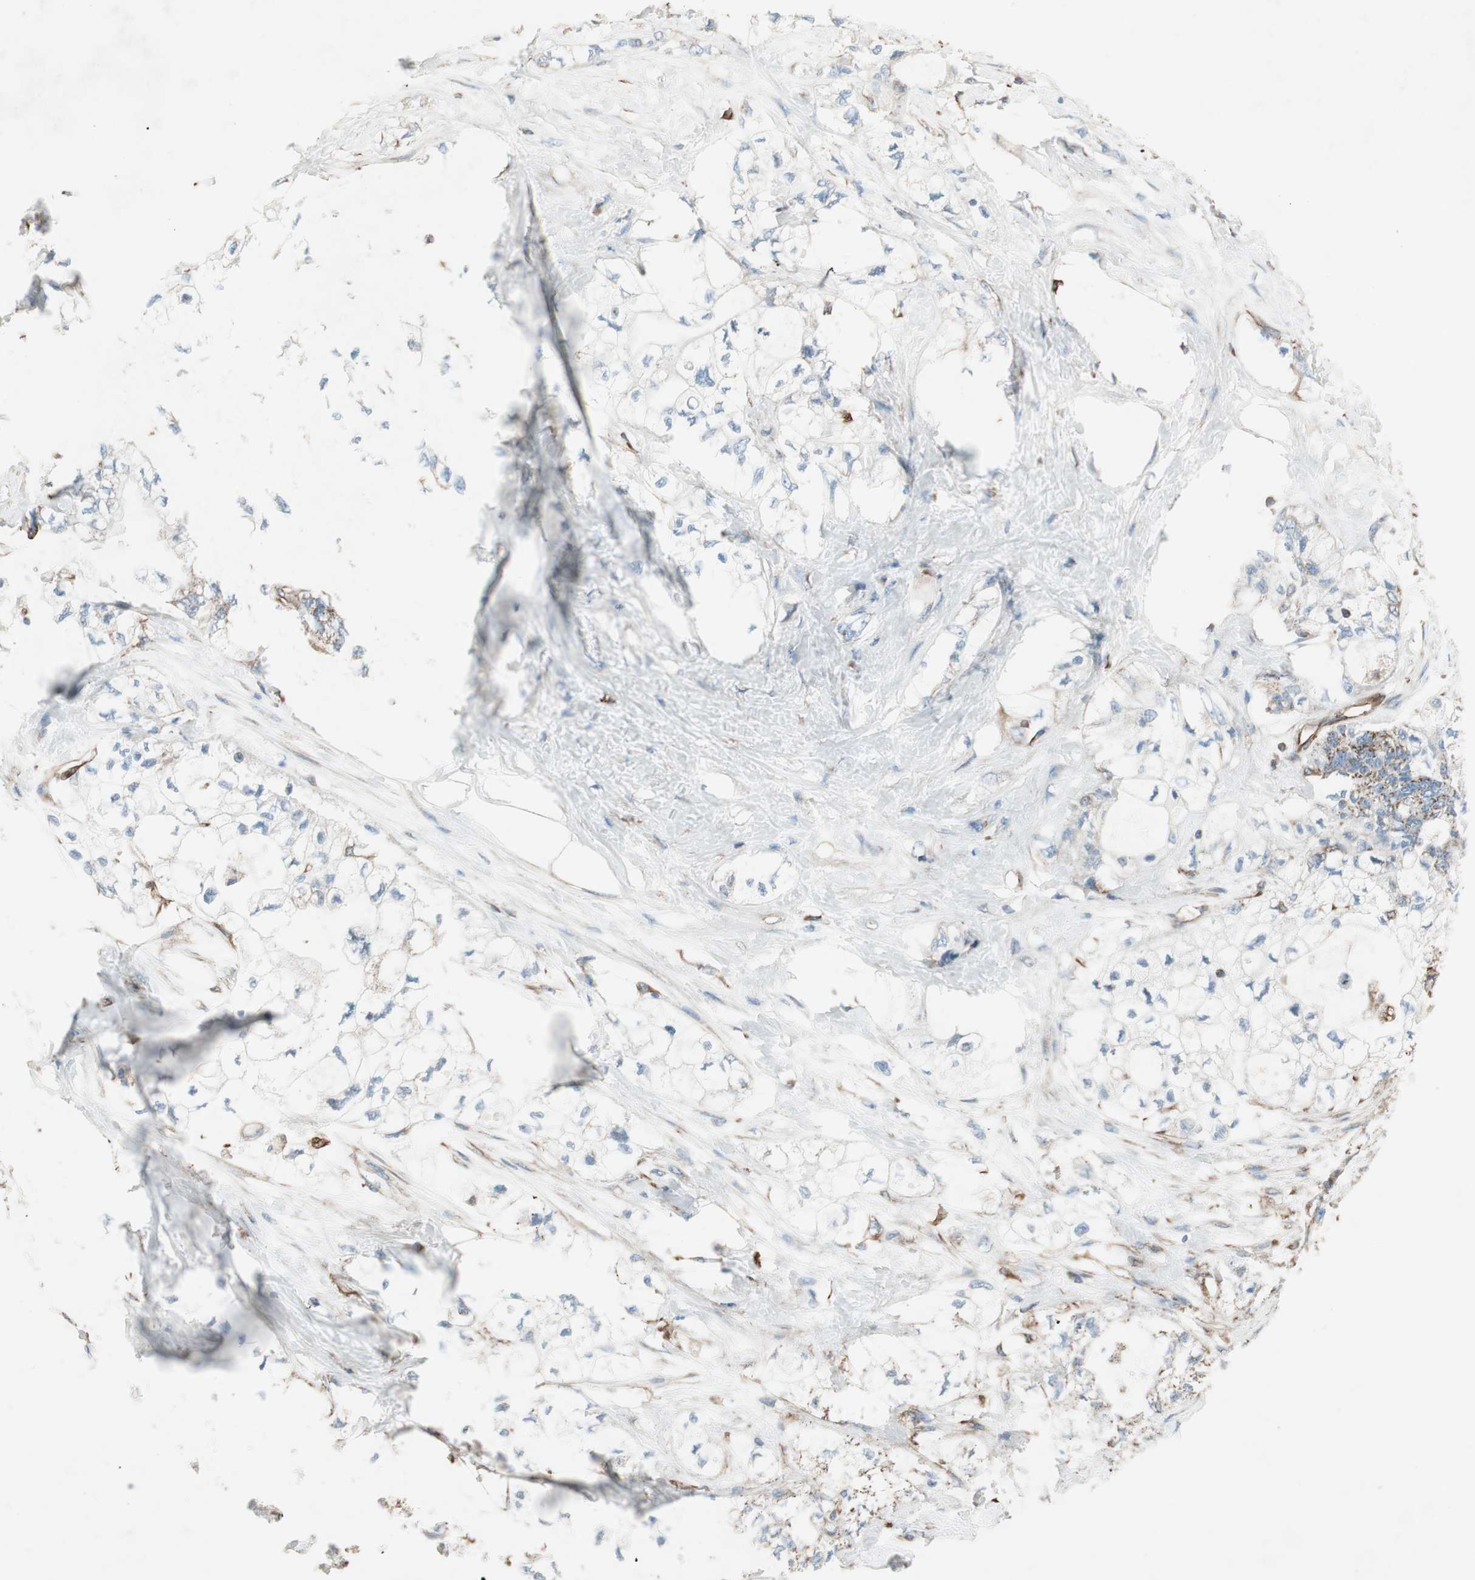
{"staining": {"intensity": "negative", "quantity": "none", "location": "none"}, "tissue": "pancreatic cancer", "cell_type": "Tumor cells", "image_type": "cancer", "snomed": [{"axis": "morphology", "description": "Adenocarcinoma, NOS"}, {"axis": "topography", "description": "Pancreas"}], "caption": "Pancreatic cancer stained for a protein using immunohistochemistry (IHC) shows no staining tumor cells.", "gene": "SRCIN1", "patient": {"sex": "male", "age": 70}}